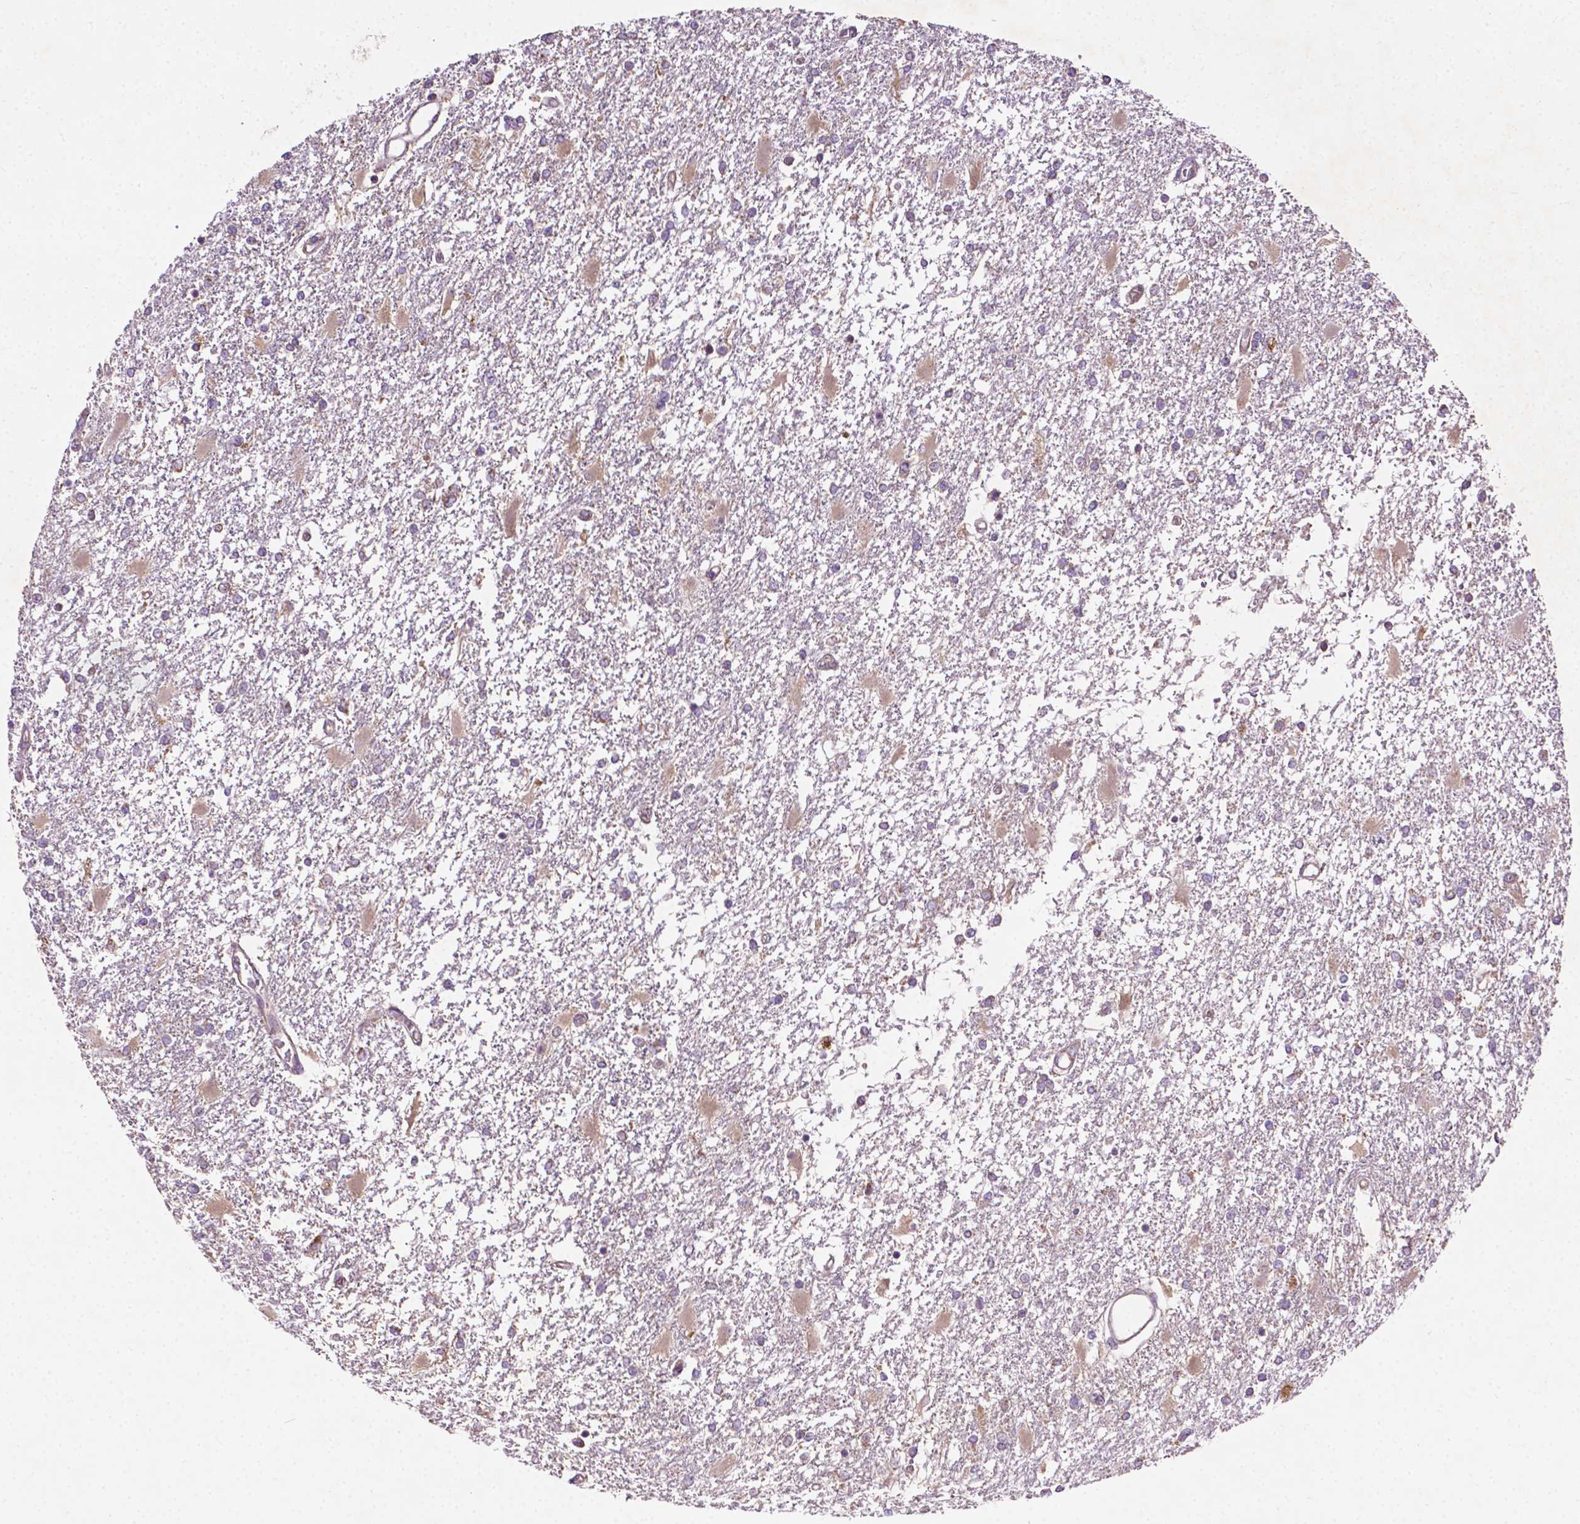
{"staining": {"intensity": "negative", "quantity": "none", "location": "none"}, "tissue": "glioma", "cell_type": "Tumor cells", "image_type": "cancer", "snomed": [{"axis": "morphology", "description": "Glioma, malignant, High grade"}, {"axis": "topography", "description": "Cerebral cortex"}], "caption": "Malignant glioma (high-grade) stained for a protein using IHC displays no staining tumor cells.", "gene": "ILVBL", "patient": {"sex": "male", "age": 79}}